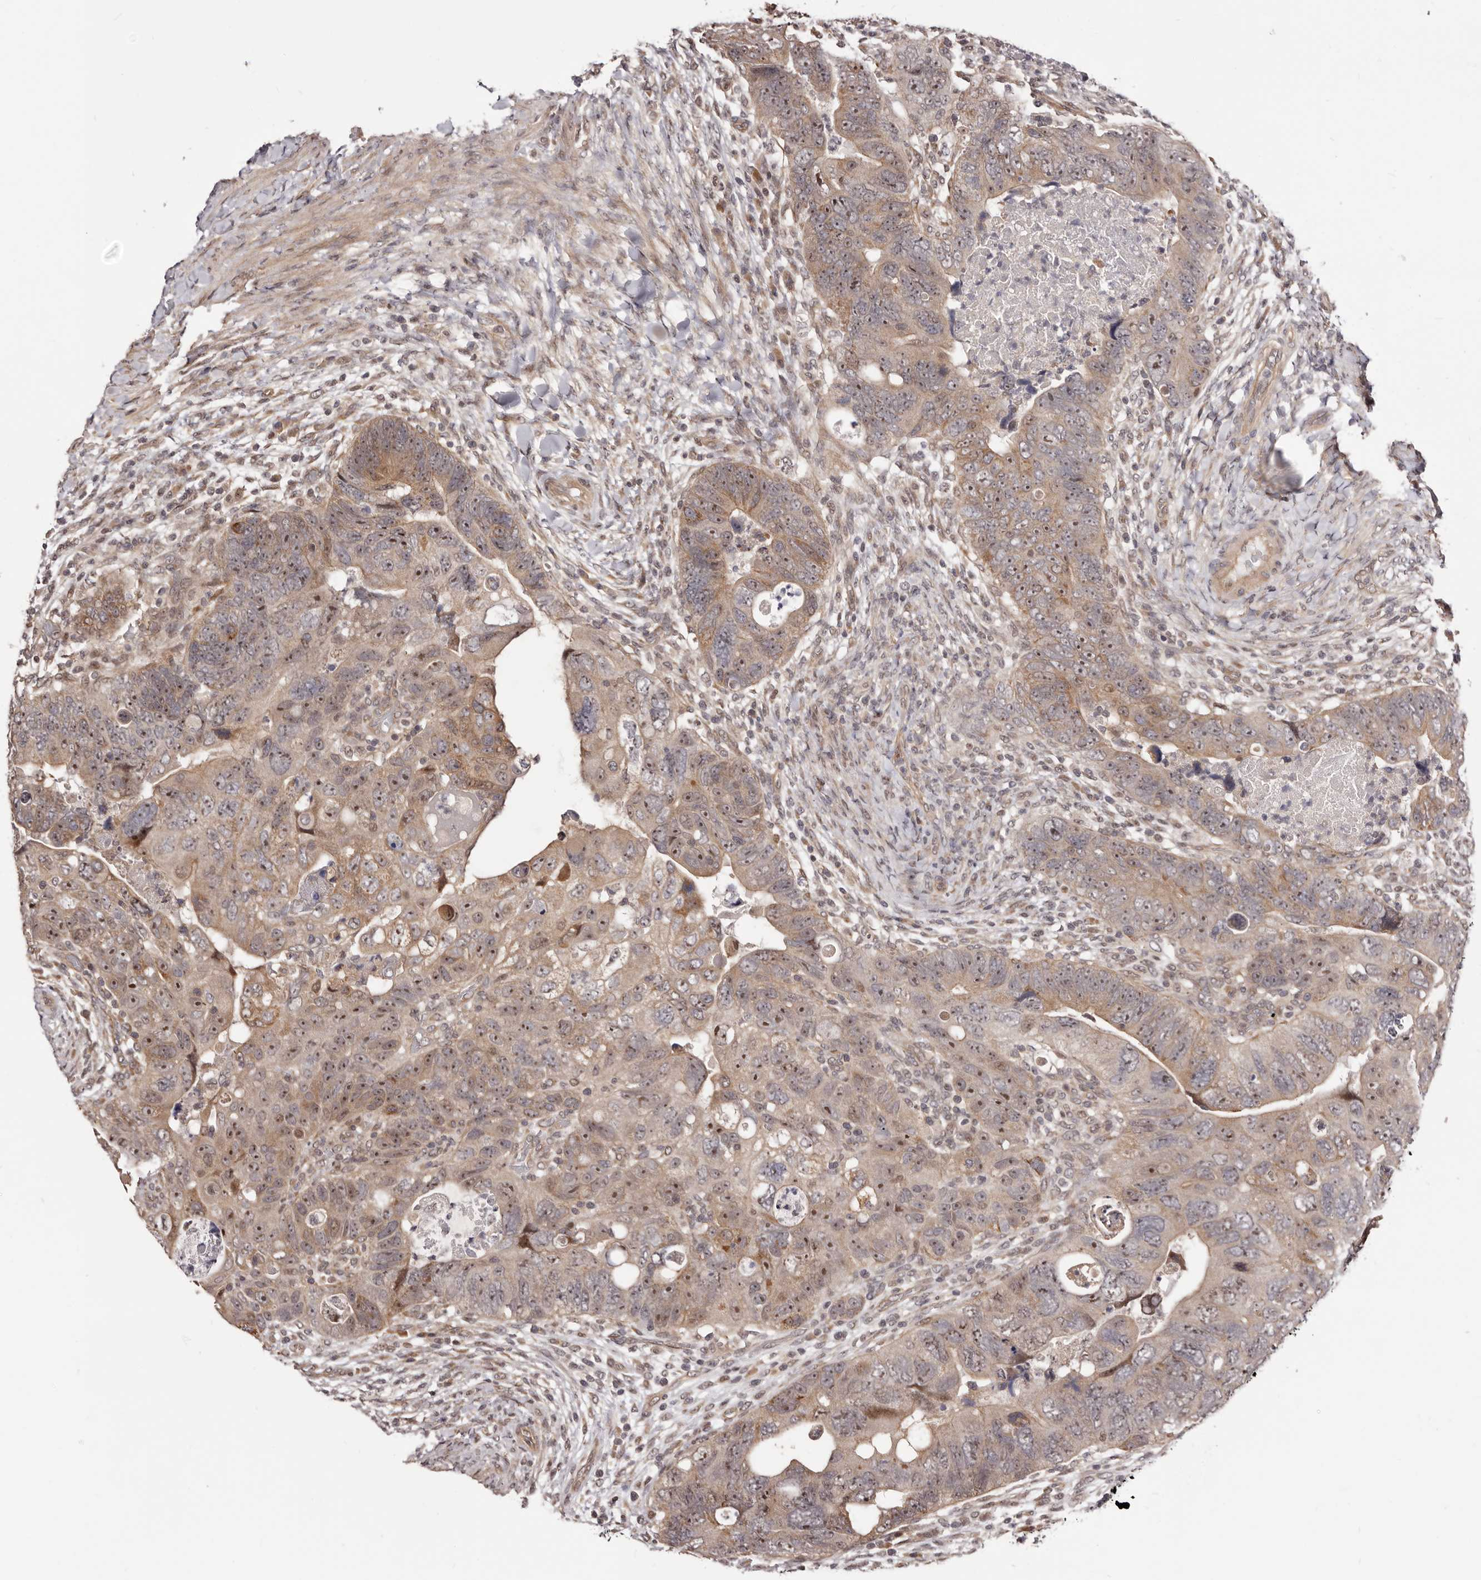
{"staining": {"intensity": "moderate", "quantity": ">75%", "location": "cytoplasmic/membranous,nuclear"}, "tissue": "colorectal cancer", "cell_type": "Tumor cells", "image_type": "cancer", "snomed": [{"axis": "morphology", "description": "Adenocarcinoma, NOS"}, {"axis": "topography", "description": "Rectum"}], "caption": "There is medium levels of moderate cytoplasmic/membranous and nuclear expression in tumor cells of colorectal cancer, as demonstrated by immunohistochemical staining (brown color).", "gene": "NOL12", "patient": {"sex": "male", "age": 59}}